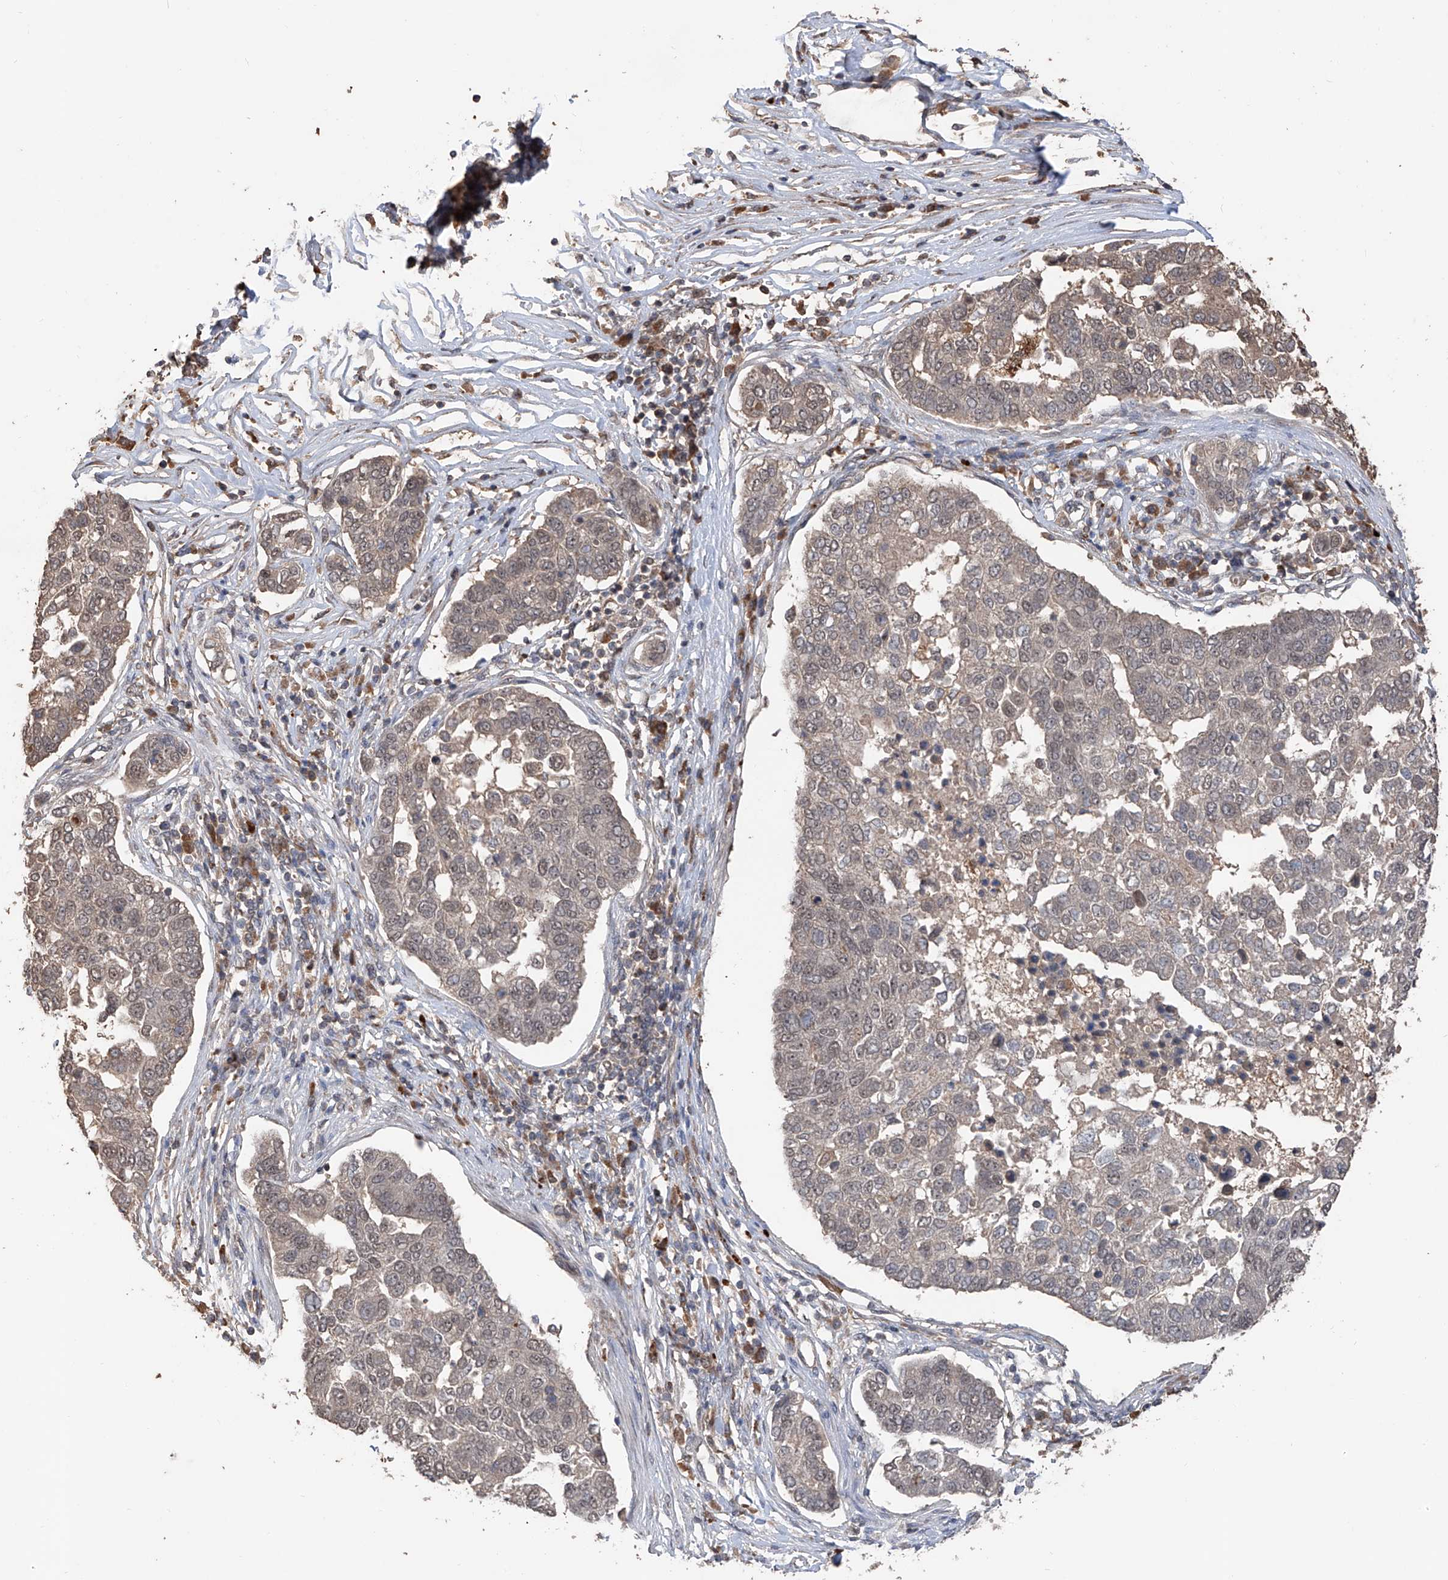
{"staining": {"intensity": "weak", "quantity": "<25%", "location": "cytoplasmic/membranous"}, "tissue": "pancreatic cancer", "cell_type": "Tumor cells", "image_type": "cancer", "snomed": [{"axis": "morphology", "description": "Adenocarcinoma, NOS"}, {"axis": "topography", "description": "Pancreas"}], "caption": "Pancreatic cancer (adenocarcinoma) stained for a protein using IHC reveals no positivity tumor cells.", "gene": "FAM135A", "patient": {"sex": "female", "age": 61}}